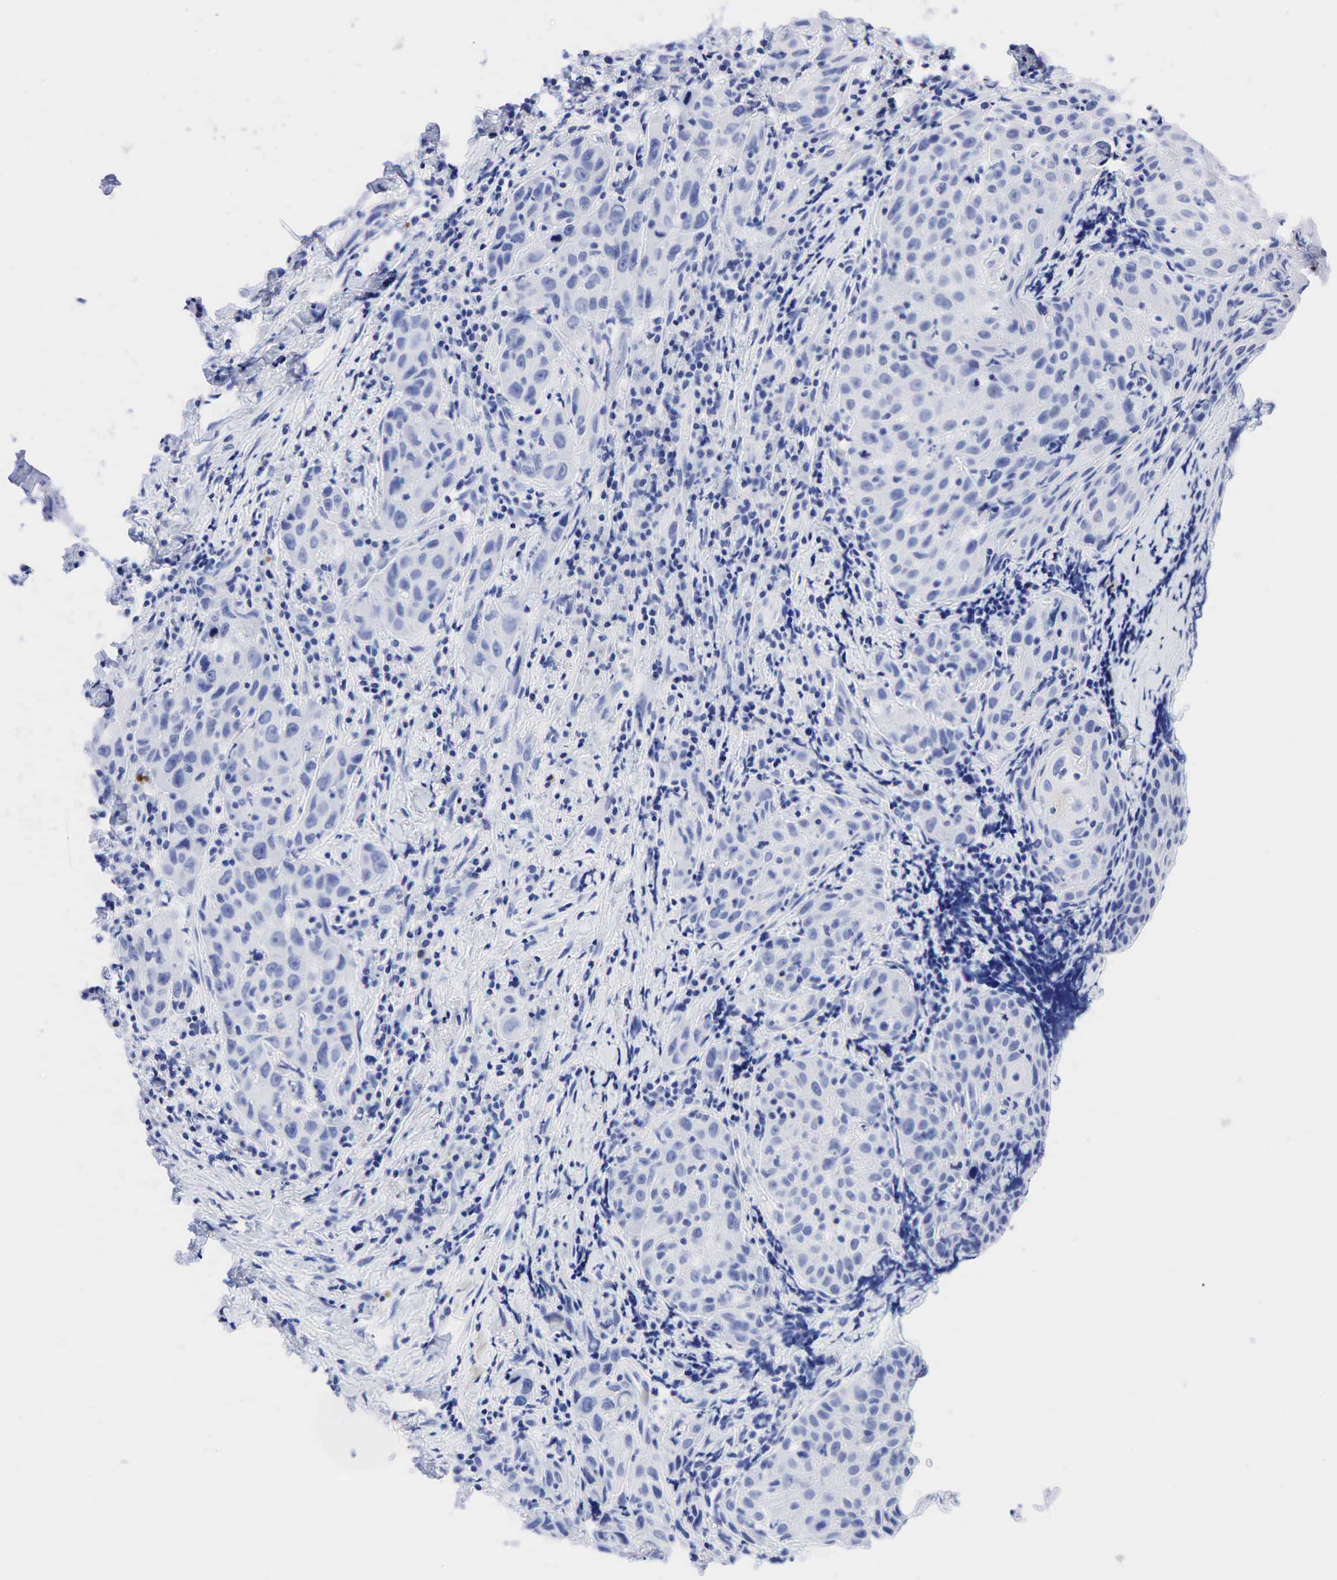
{"staining": {"intensity": "negative", "quantity": "none", "location": "none"}, "tissue": "head and neck cancer", "cell_type": "Tumor cells", "image_type": "cancer", "snomed": [{"axis": "morphology", "description": "Squamous cell carcinoma, NOS"}, {"axis": "topography", "description": "Oral tissue"}, {"axis": "topography", "description": "Head-Neck"}], "caption": "There is no significant staining in tumor cells of squamous cell carcinoma (head and neck).", "gene": "NKX2-1", "patient": {"sex": "female", "age": 82}}